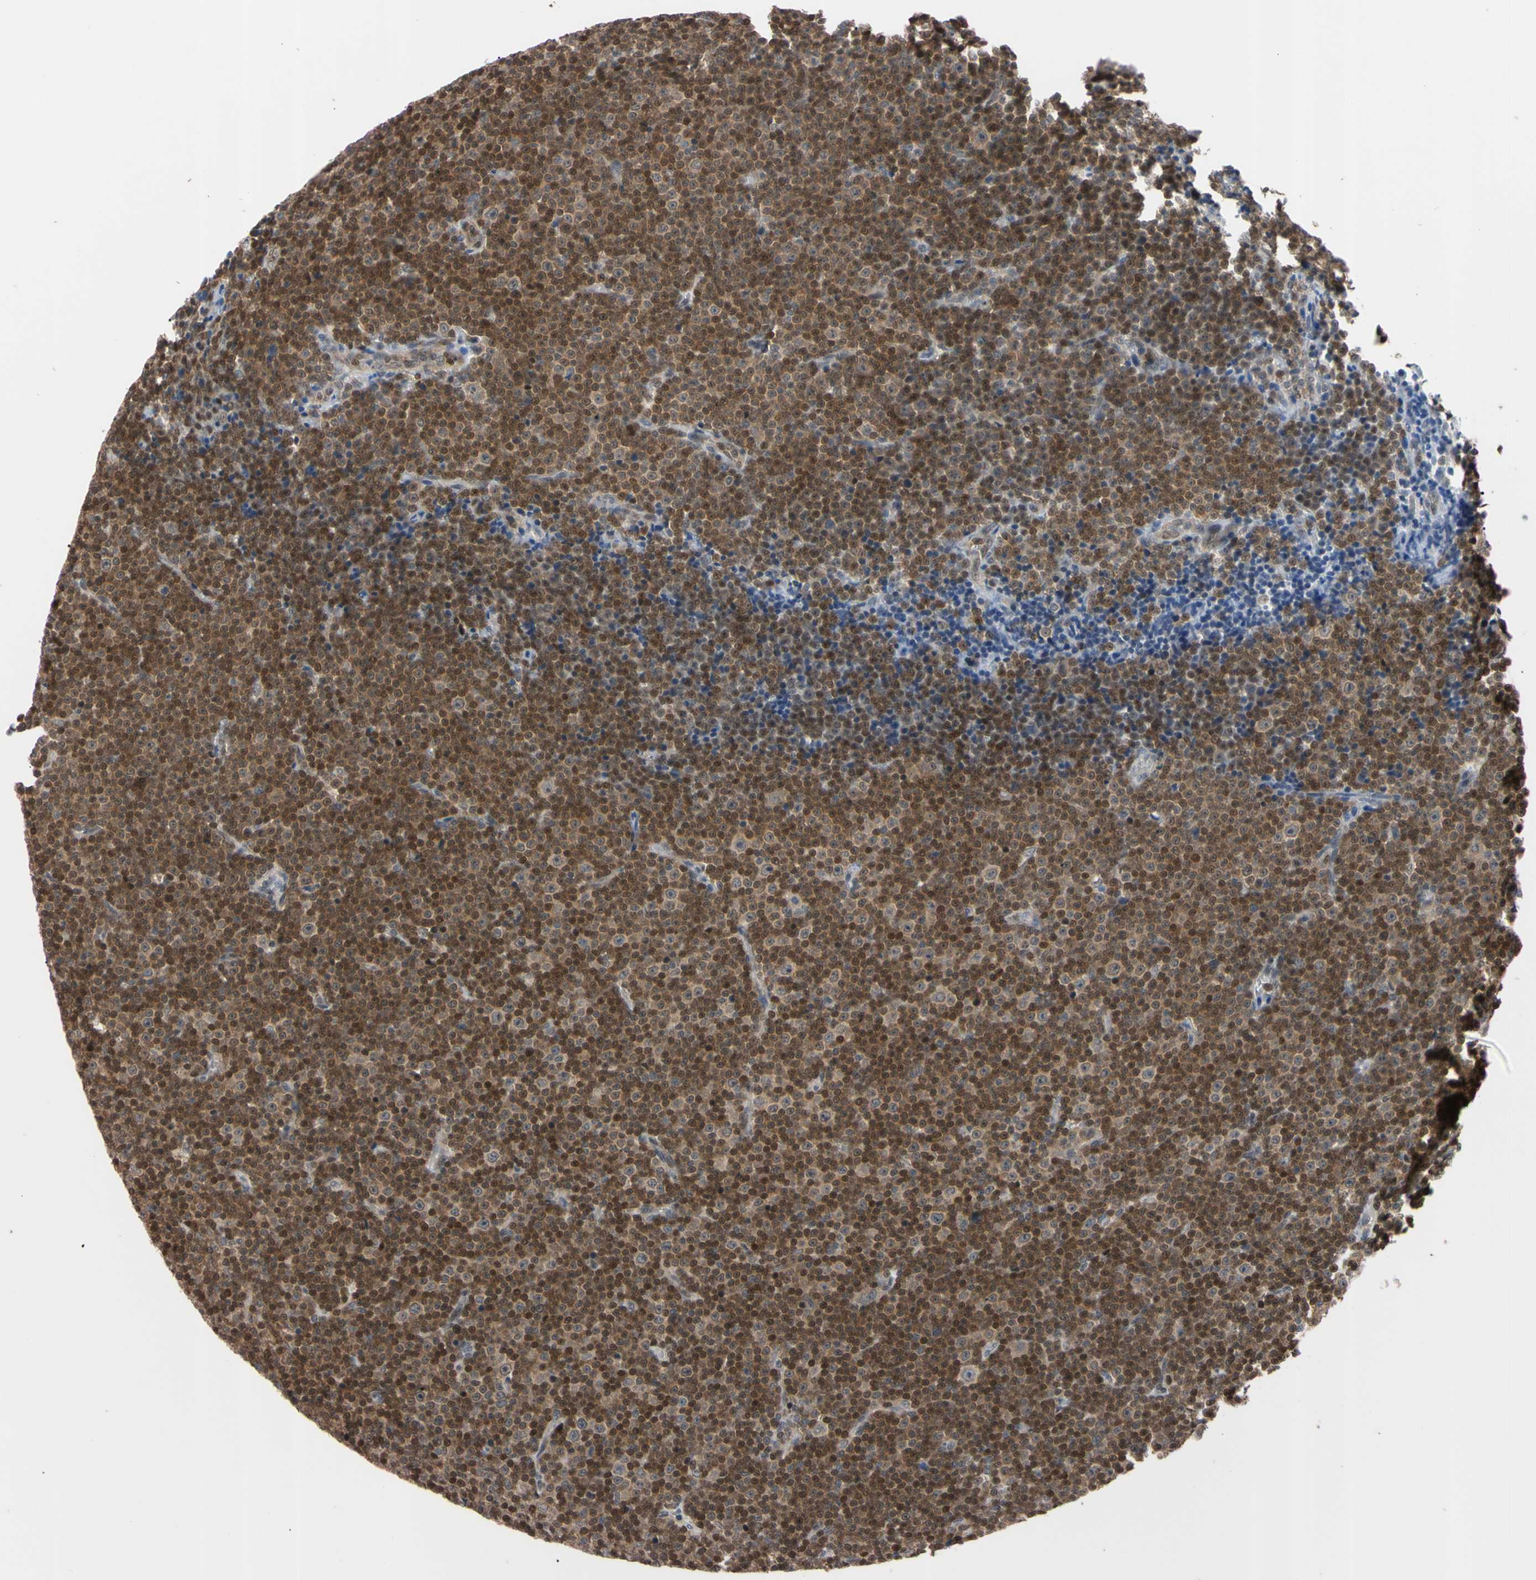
{"staining": {"intensity": "moderate", "quantity": ">75%", "location": "nuclear"}, "tissue": "lymphoma", "cell_type": "Tumor cells", "image_type": "cancer", "snomed": [{"axis": "morphology", "description": "Malignant lymphoma, non-Hodgkin's type, Low grade"}, {"axis": "topography", "description": "Lymph node"}], "caption": "Moderate nuclear expression for a protein is seen in approximately >75% of tumor cells of lymphoma using immunohistochemistry.", "gene": "UBE2I", "patient": {"sex": "female", "age": 67}}